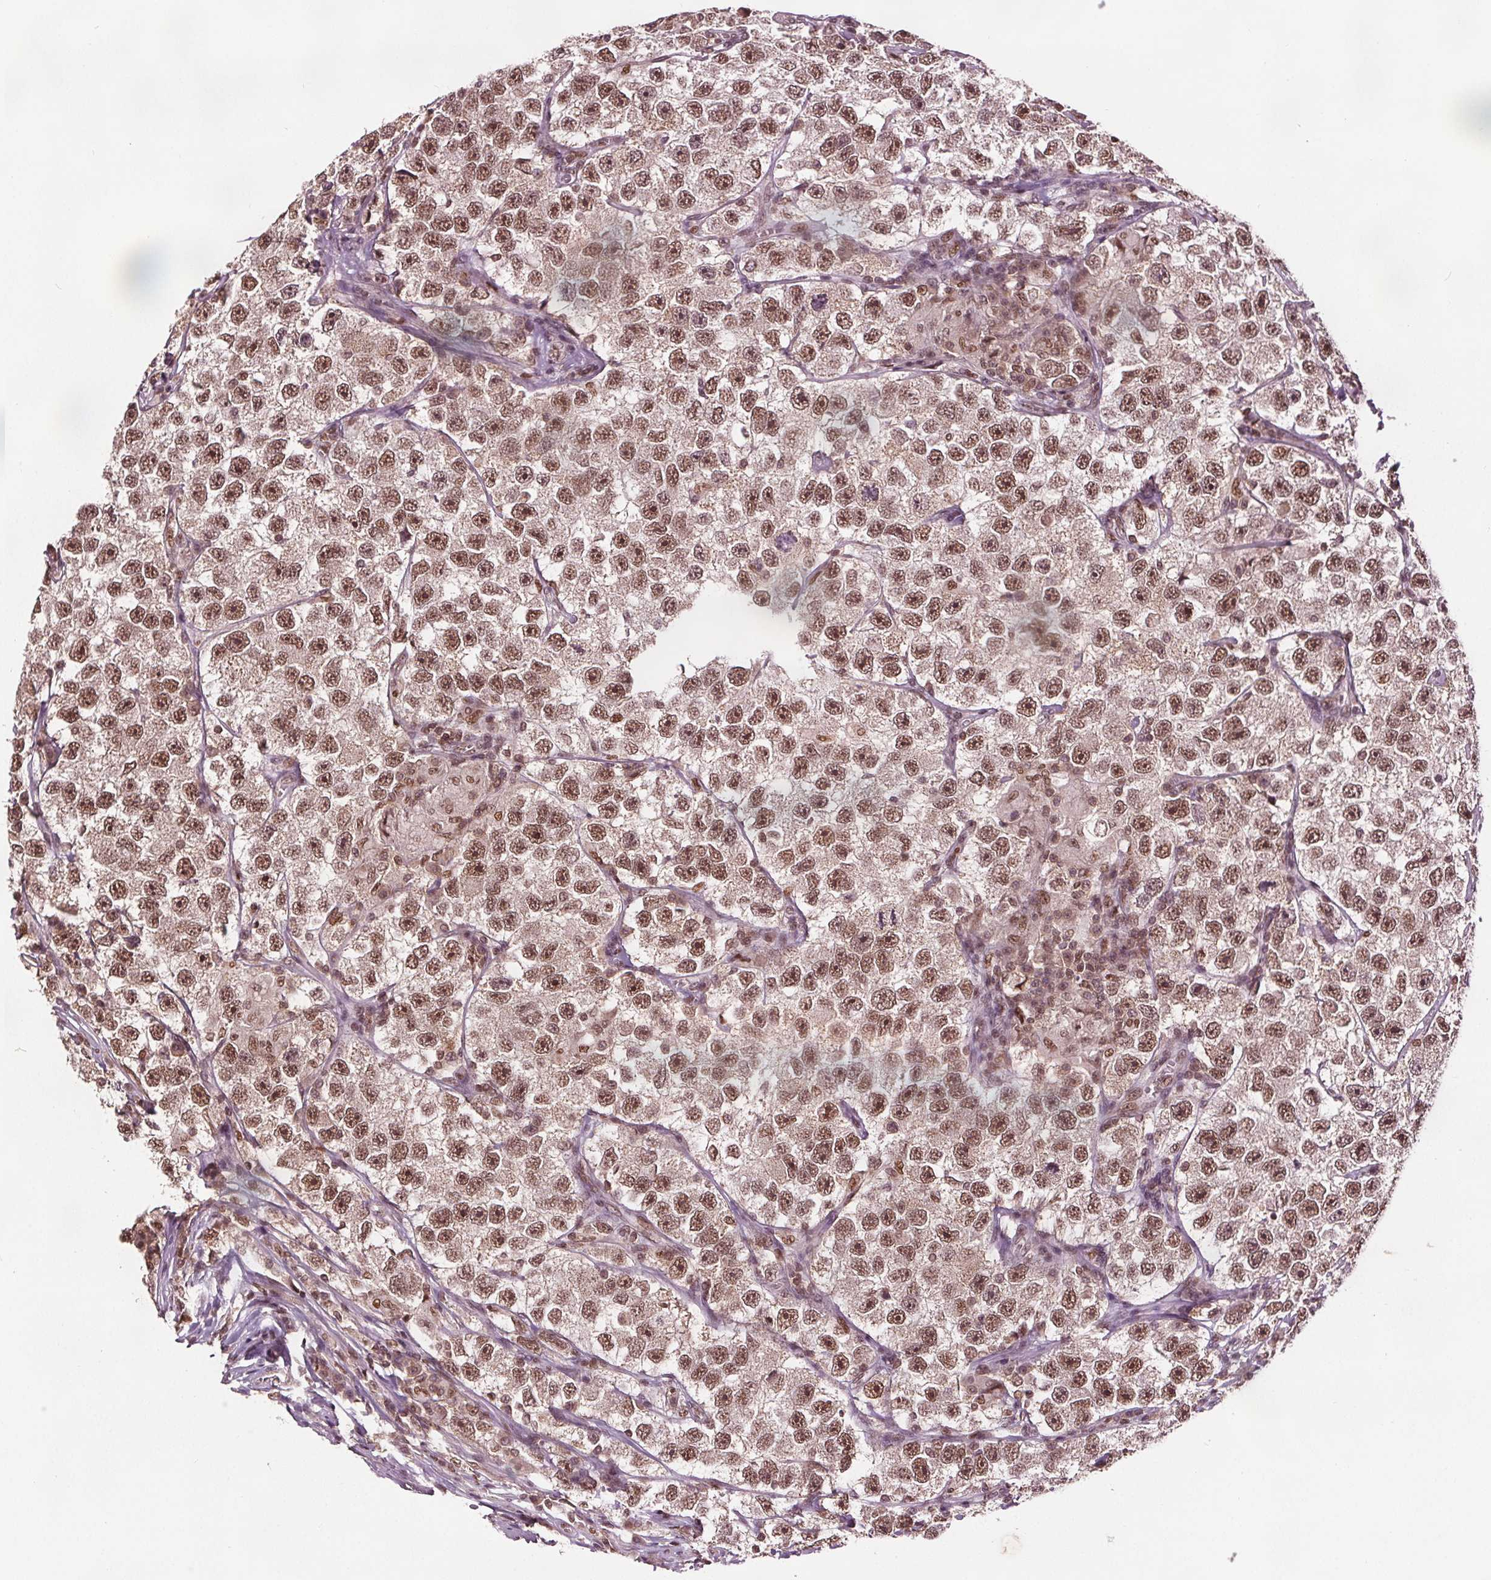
{"staining": {"intensity": "moderate", "quantity": ">75%", "location": "nuclear"}, "tissue": "testis cancer", "cell_type": "Tumor cells", "image_type": "cancer", "snomed": [{"axis": "morphology", "description": "Seminoma, NOS"}, {"axis": "topography", "description": "Testis"}], "caption": "Immunohistochemistry (IHC) histopathology image of testis cancer stained for a protein (brown), which displays medium levels of moderate nuclear positivity in approximately >75% of tumor cells.", "gene": "DDX11", "patient": {"sex": "male", "age": 26}}